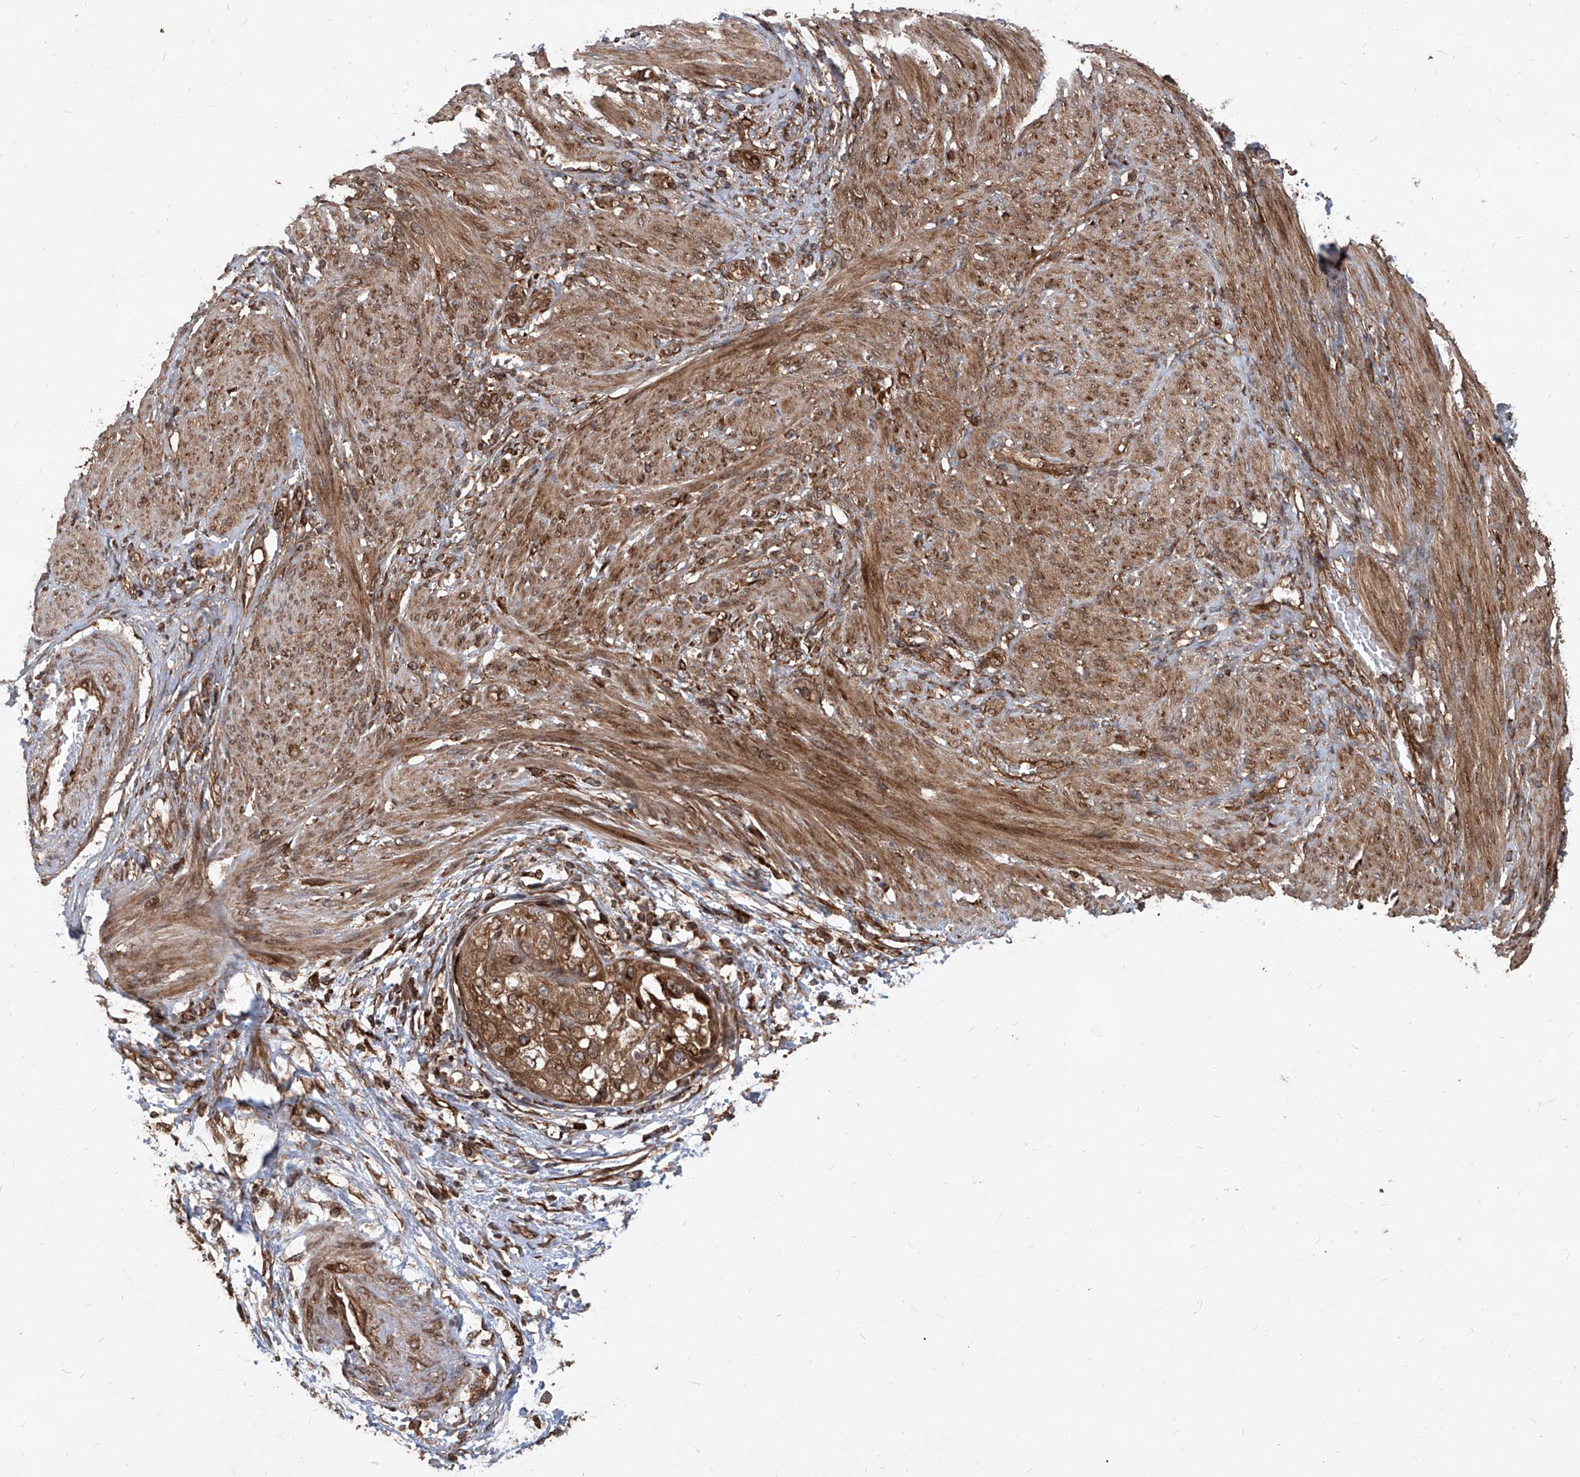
{"staining": {"intensity": "moderate", "quantity": ">75%", "location": "cytoplasmic/membranous,nuclear"}, "tissue": "endometrial cancer", "cell_type": "Tumor cells", "image_type": "cancer", "snomed": [{"axis": "morphology", "description": "Adenocarcinoma, NOS"}, {"axis": "topography", "description": "Endometrium"}], "caption": "The immunohistochemical stain highlights moderate cytoplasmic/membranous and nuclear positivity in tumor cells of endometrial cancer tissue. (DAB (3,3'-diaminobenzidine) IHC, brown staining for protein, blue staining for nuclei).", "gene": "MAGED2", "patient": {"sex": "female", "age": 85}}